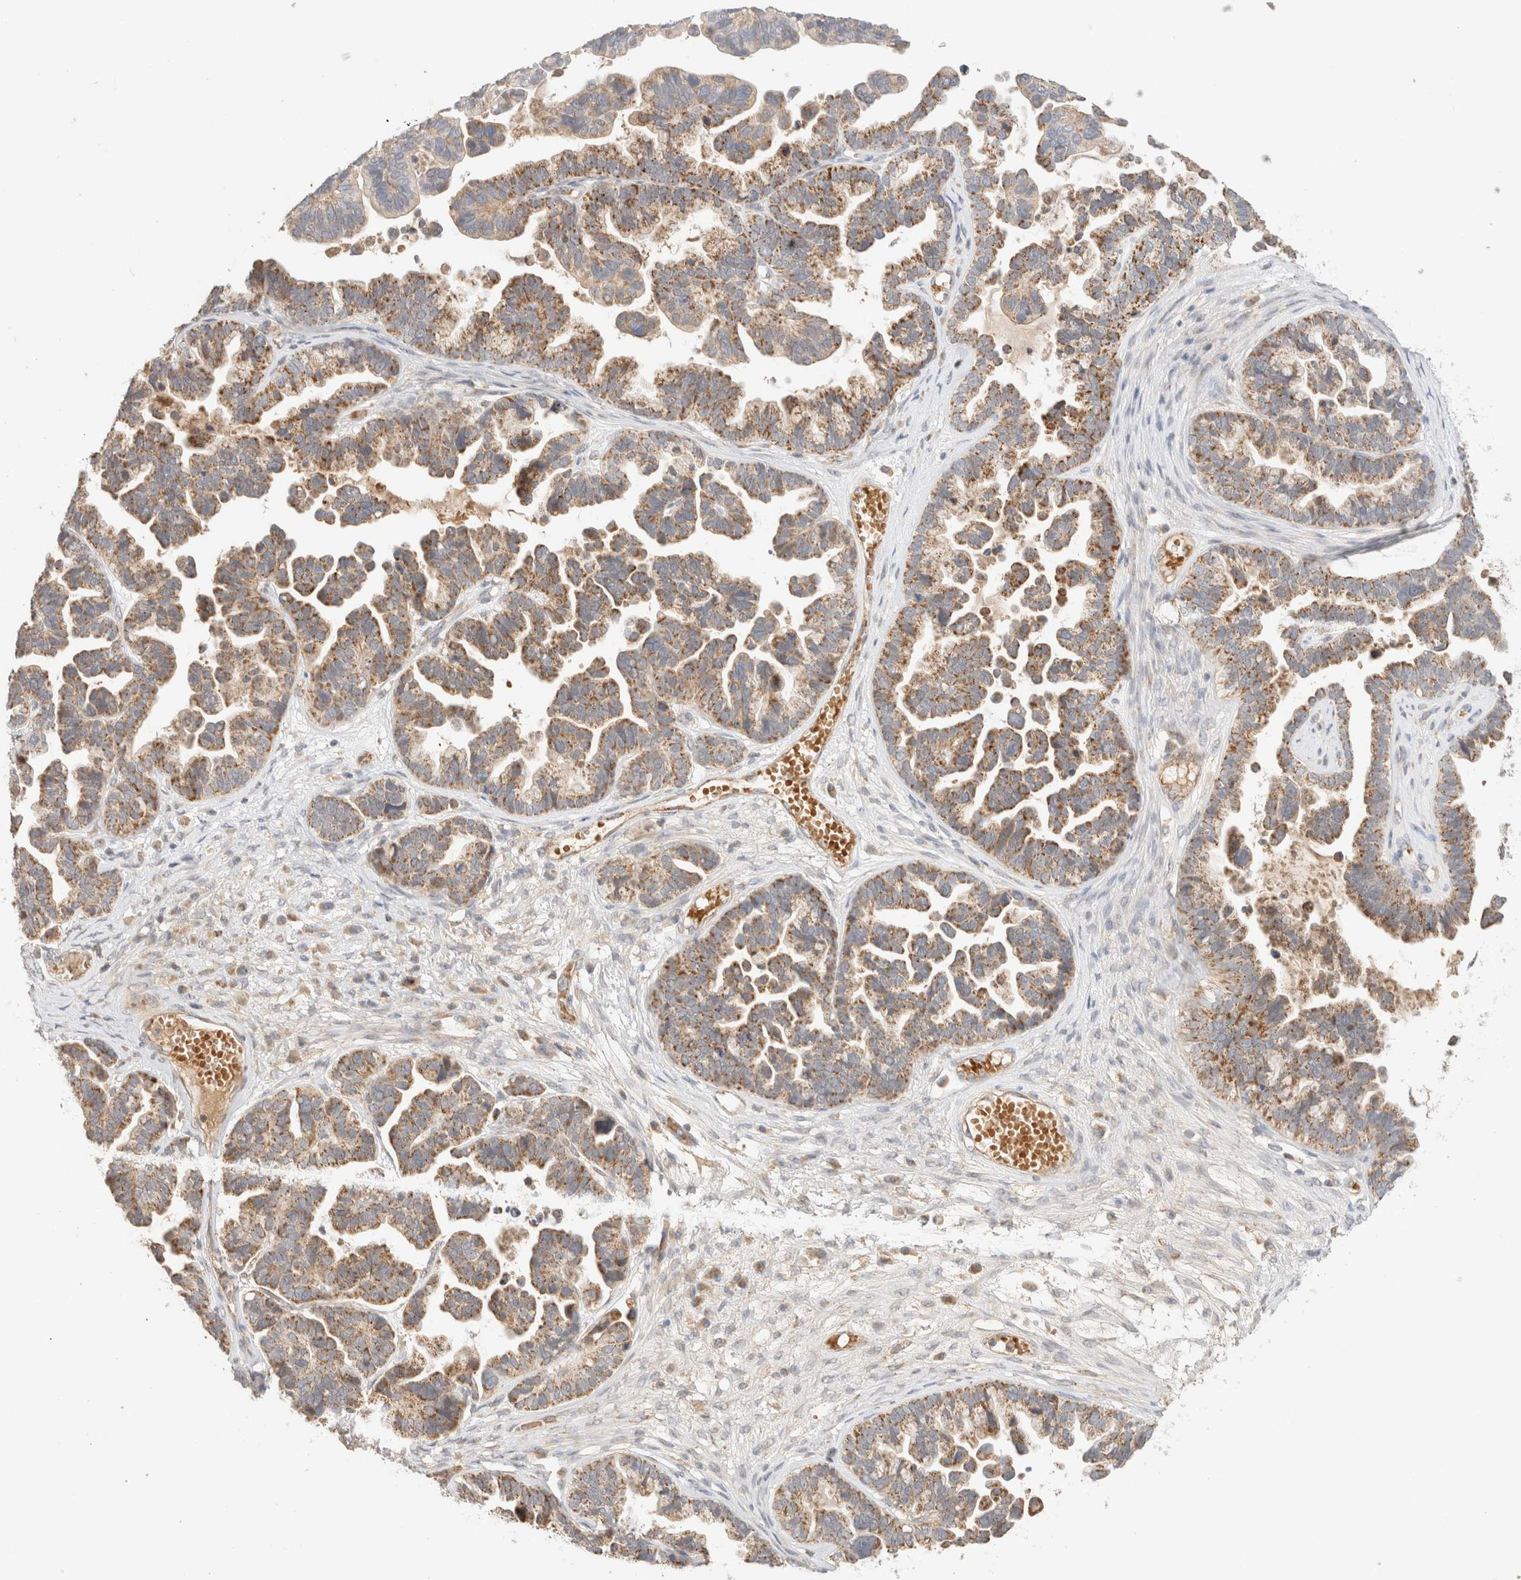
{"staining": {"intensity": "moderate", "quantity": ">75%", "location": "cytoplasmic/membranous"}, "tissue": "ovarian cancer", "cell_type": "Tumor cells", "image_type": "cancer", "snomed": [{"axis": "morphology", "description": "Cystadenocarcinoma, serous, NOS"}, {"axis": "topography", "description": "Ovary"}], "caption": "Protein expression analysis of human serous cystadenocarcinoma (ovarian) reveals moderate cytoplasmic/membranous staining in approximately >75% of tumor cells. (brown staining indicates protein expression, while blue staining denotes nuclei).", "gene": "MRM3", "patient": {"sex": "female", "age": 56}}